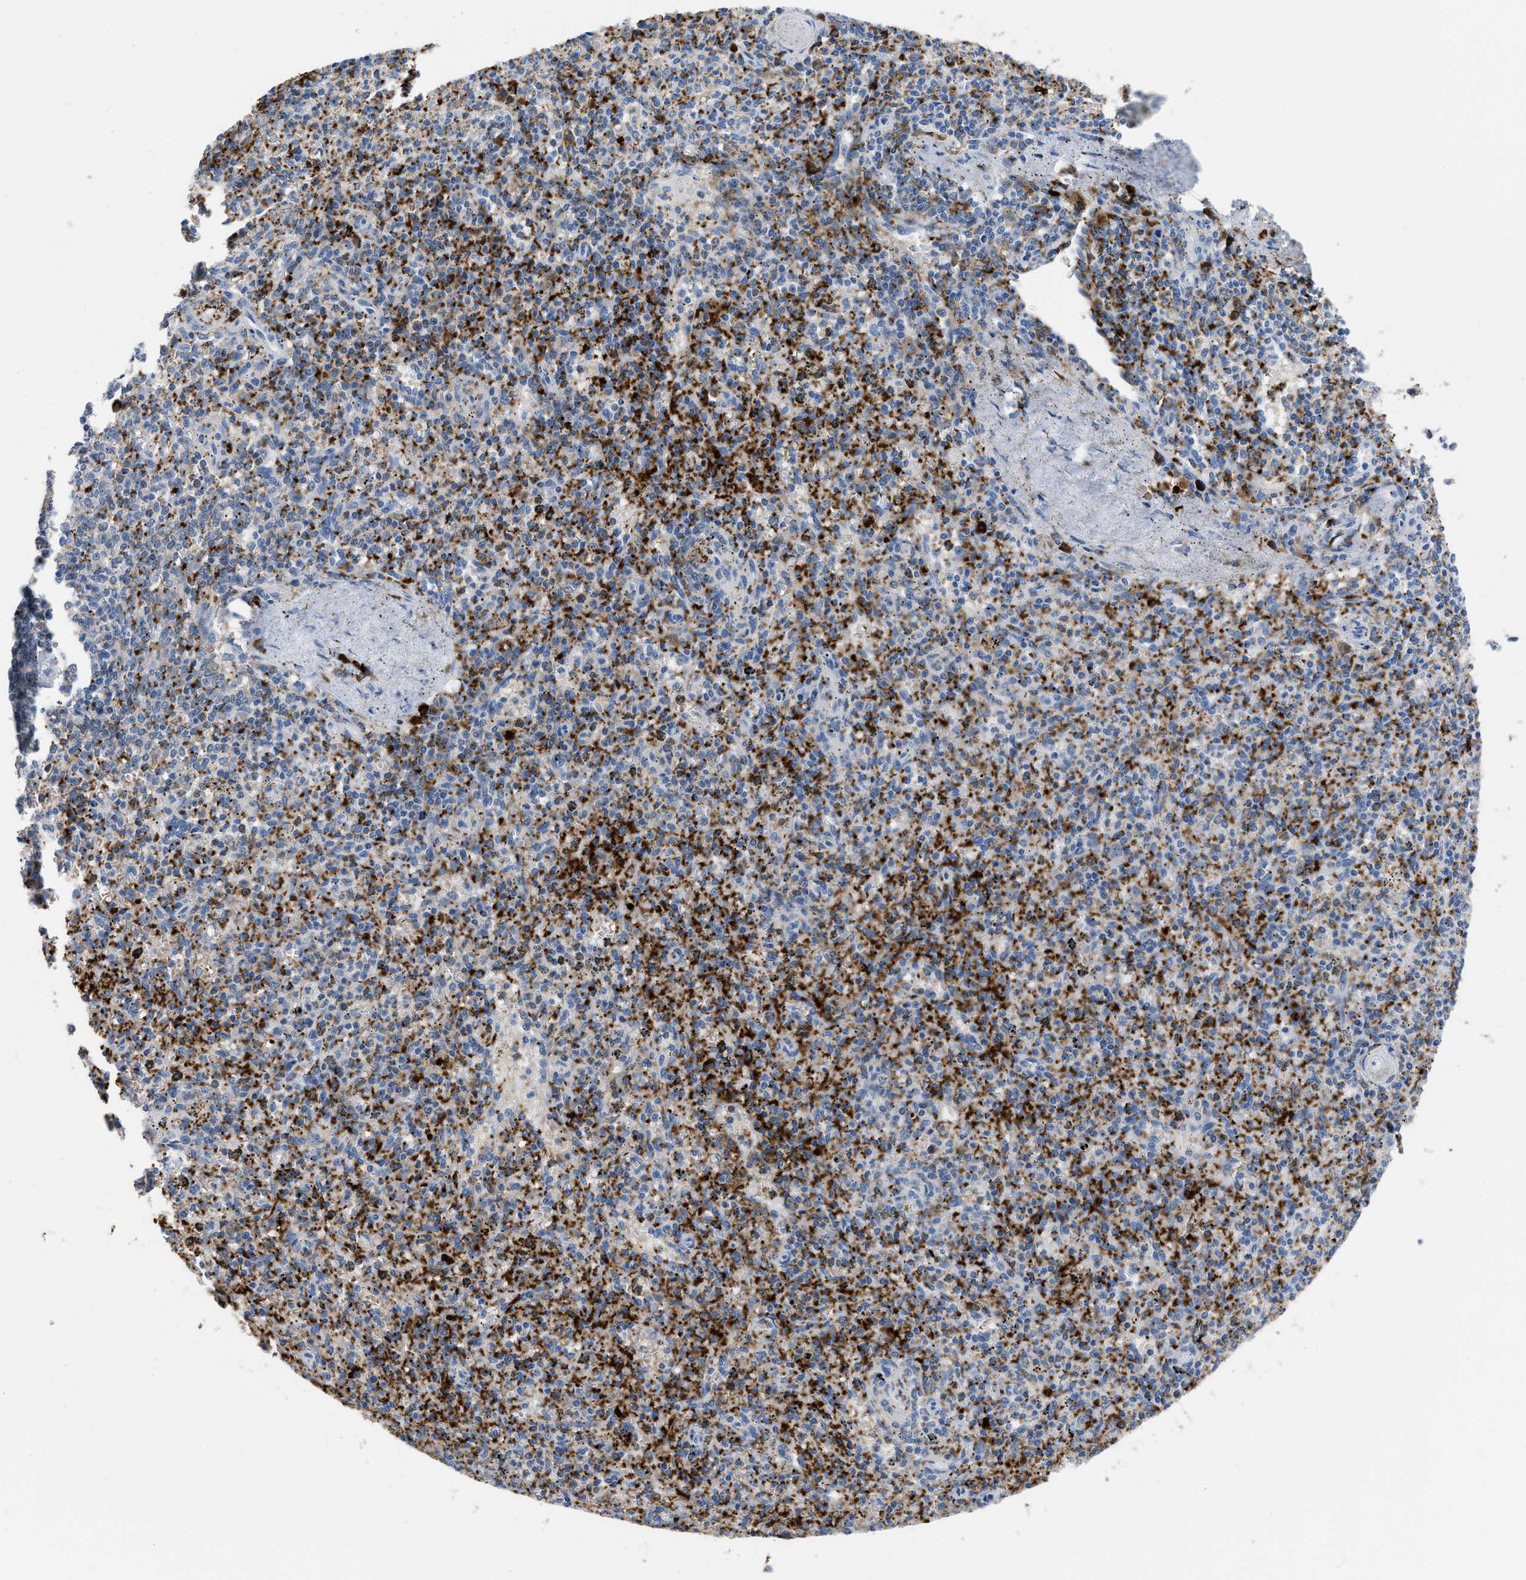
{"staining": {"intensity": "strong", "quantity": "25%-75%", "location": "cytoplasmic/membranous"}, "tissue": "spleen", "cell_type": "Cells in red pulp", "image_type": "normal", "snomed": [{"axis": "morphology", "description": "Normal tissue, NOS"}, {"axis": "topography", "description": "Spleen"}], "caption": "The immunohistochemical stain highlights strong cytoplasmic/membranous expression in cells in red pulp of normal spleen. (Brightfield microscopy of DAB IHC at high magnification).", "gene": "FGF18", "patient": {"sex": "male", "age": 72}}